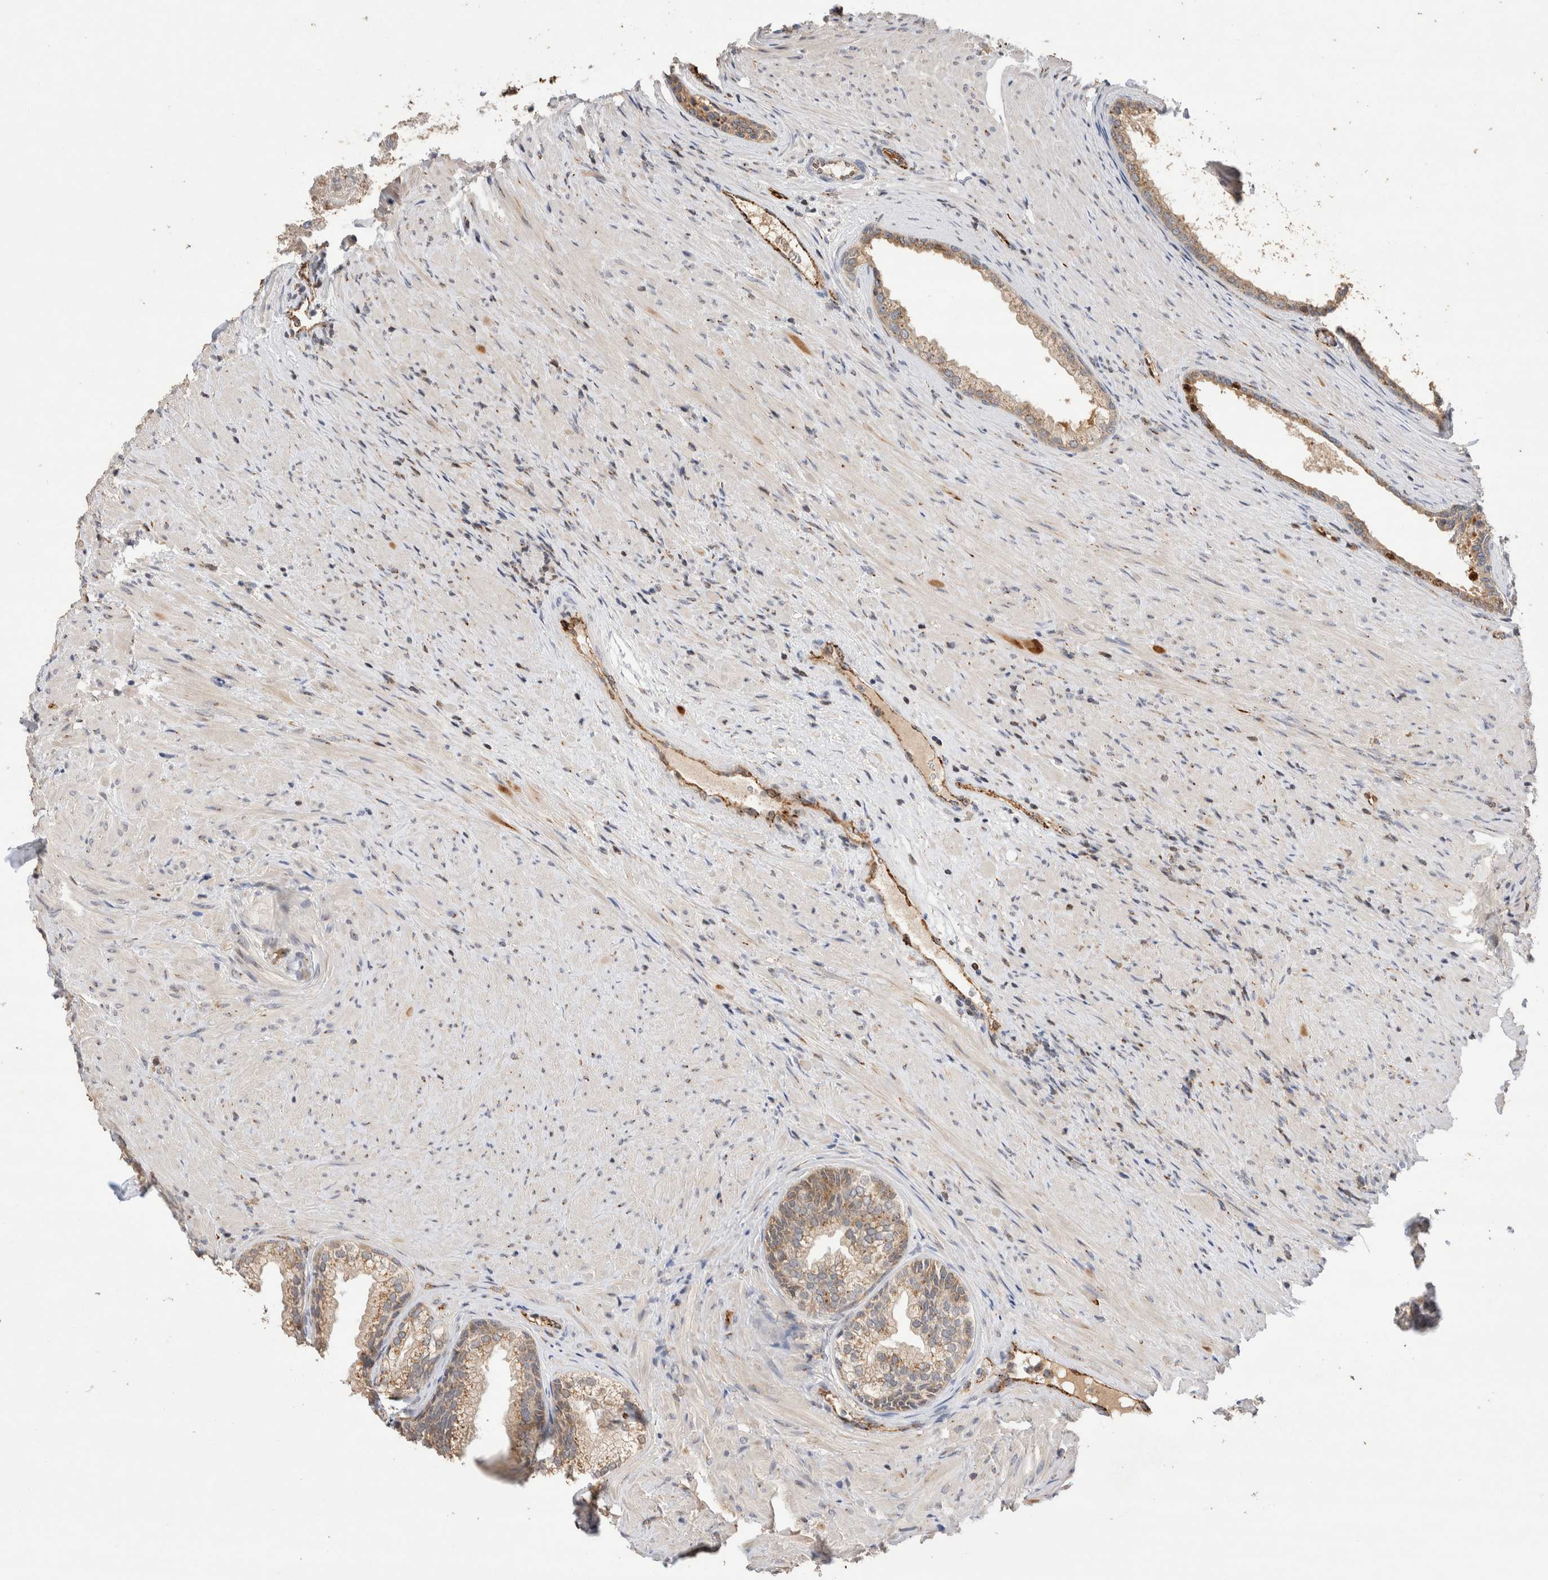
{"staining": {"intensity": "moderate", "quantity": "25%-75%", "location": "cytoplasmic/membranous,nuclear"}, "tissue": "prostate", "cell_type": "Glandular cells", "image_type": "normal", "snomed": [{"axis": "morphology", "description": "Normal tissue, NOS"}, {"axis": "topography", "description": "Prostate"}], "caption": "Protein staining of unremarkable prostate shows moderate cytoplasmic/membranous,nuclear staining in approximately 25%-75% of glandular cells.", "gene": "NSMAF", "patient": {"sex": "male", "age": 76}}